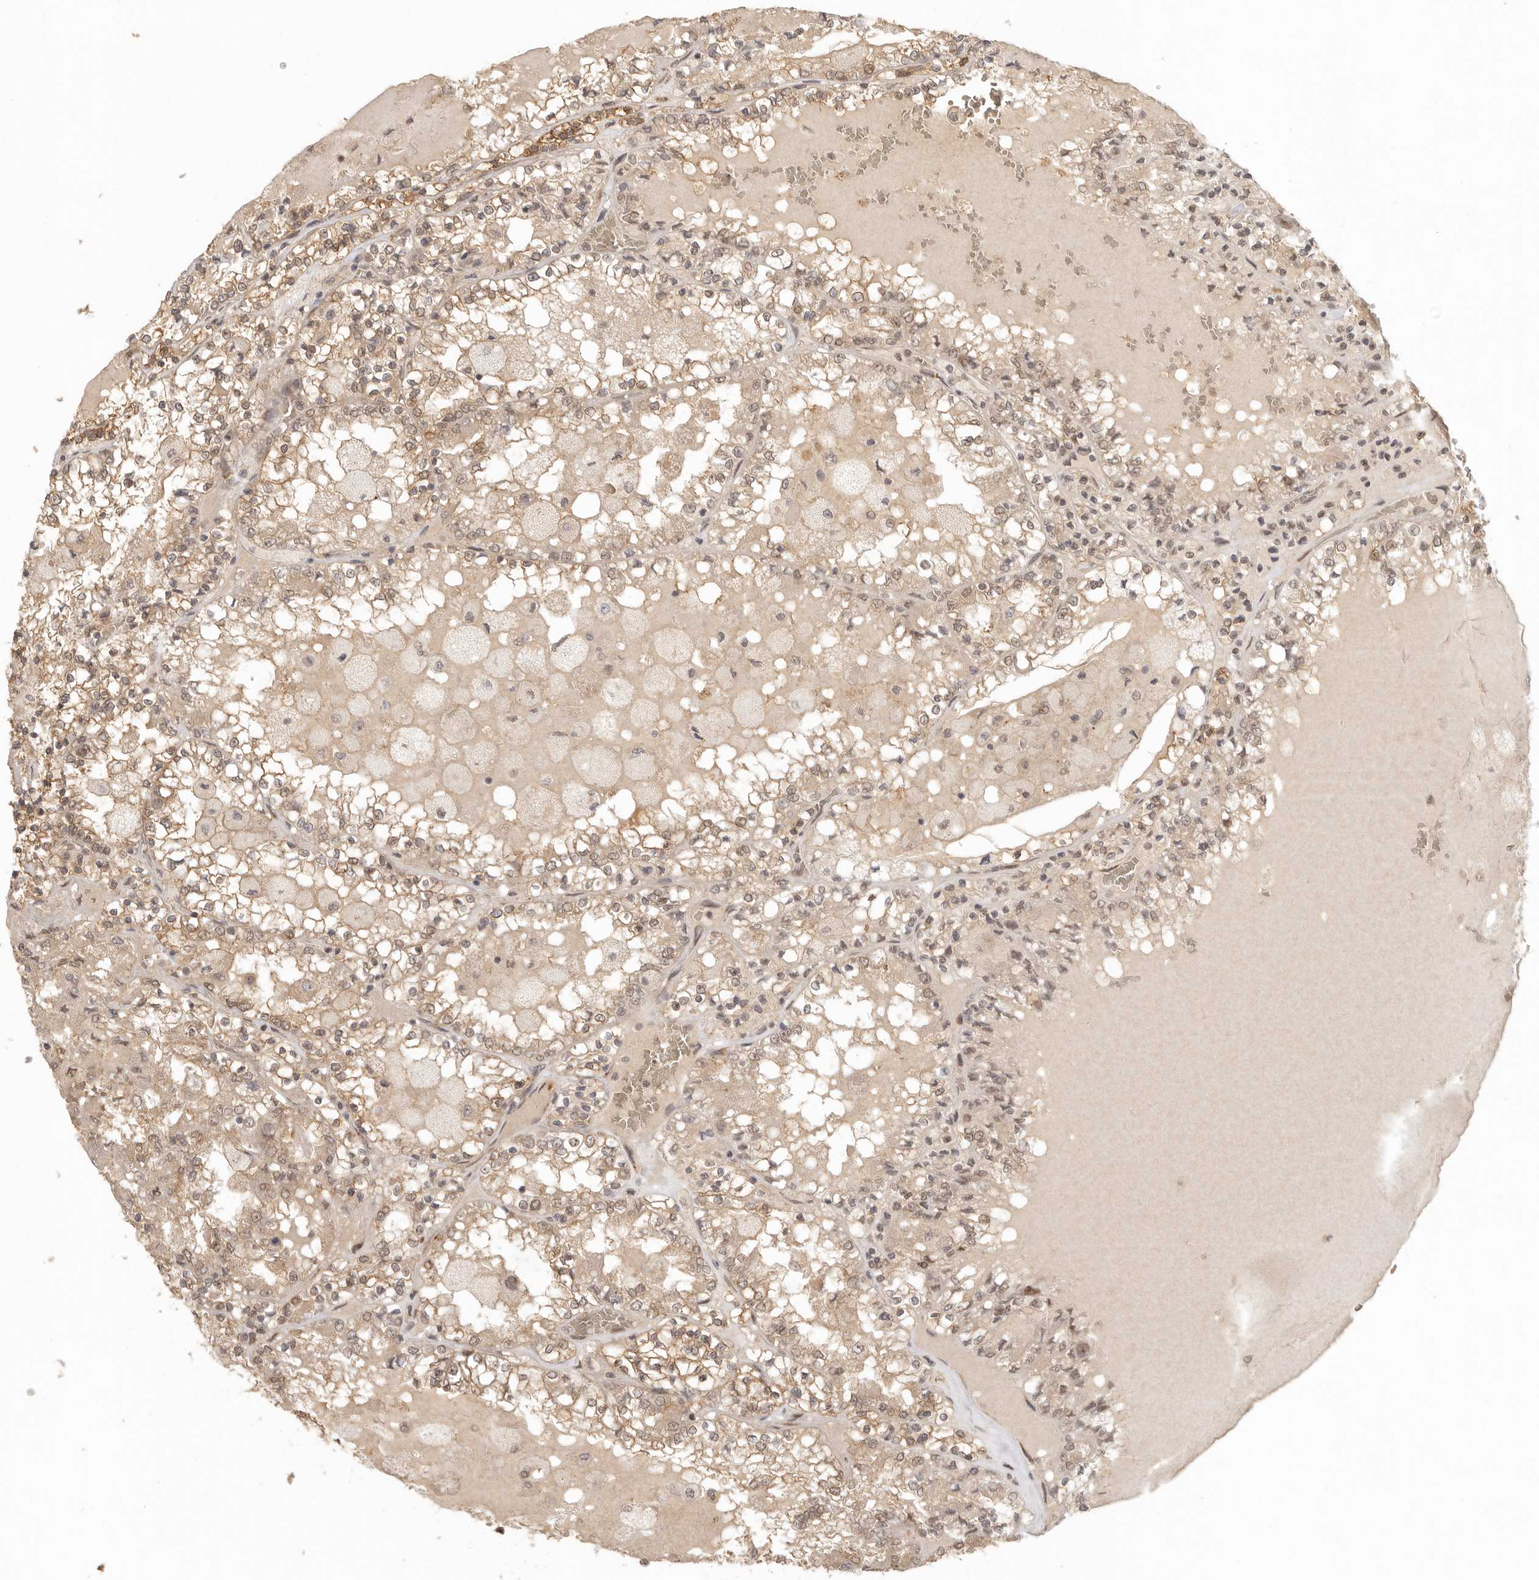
{"staining": {"intensity": "weak", "quantity": ">75%", "location": "cytoplasmic/membranous,nuclear"}, "tissue": "renal cancer", "cell_type": "Tumor cells", "image_type": "cancer", "snomed": [{"axis": "morphology", "description": "Adenocarcinoma, NOS"}, {"axis": "topography", "description": "Kidney"}], "caption": "Immunohistochemical staining of human renal cancer demonstrates low levels of weak cytoplasmic/membranous and nuclear protein positivity in approximately >75% of tumor cells.", "gene": "LRRC75A", "patient": {"sex": "female", "age": 56}}